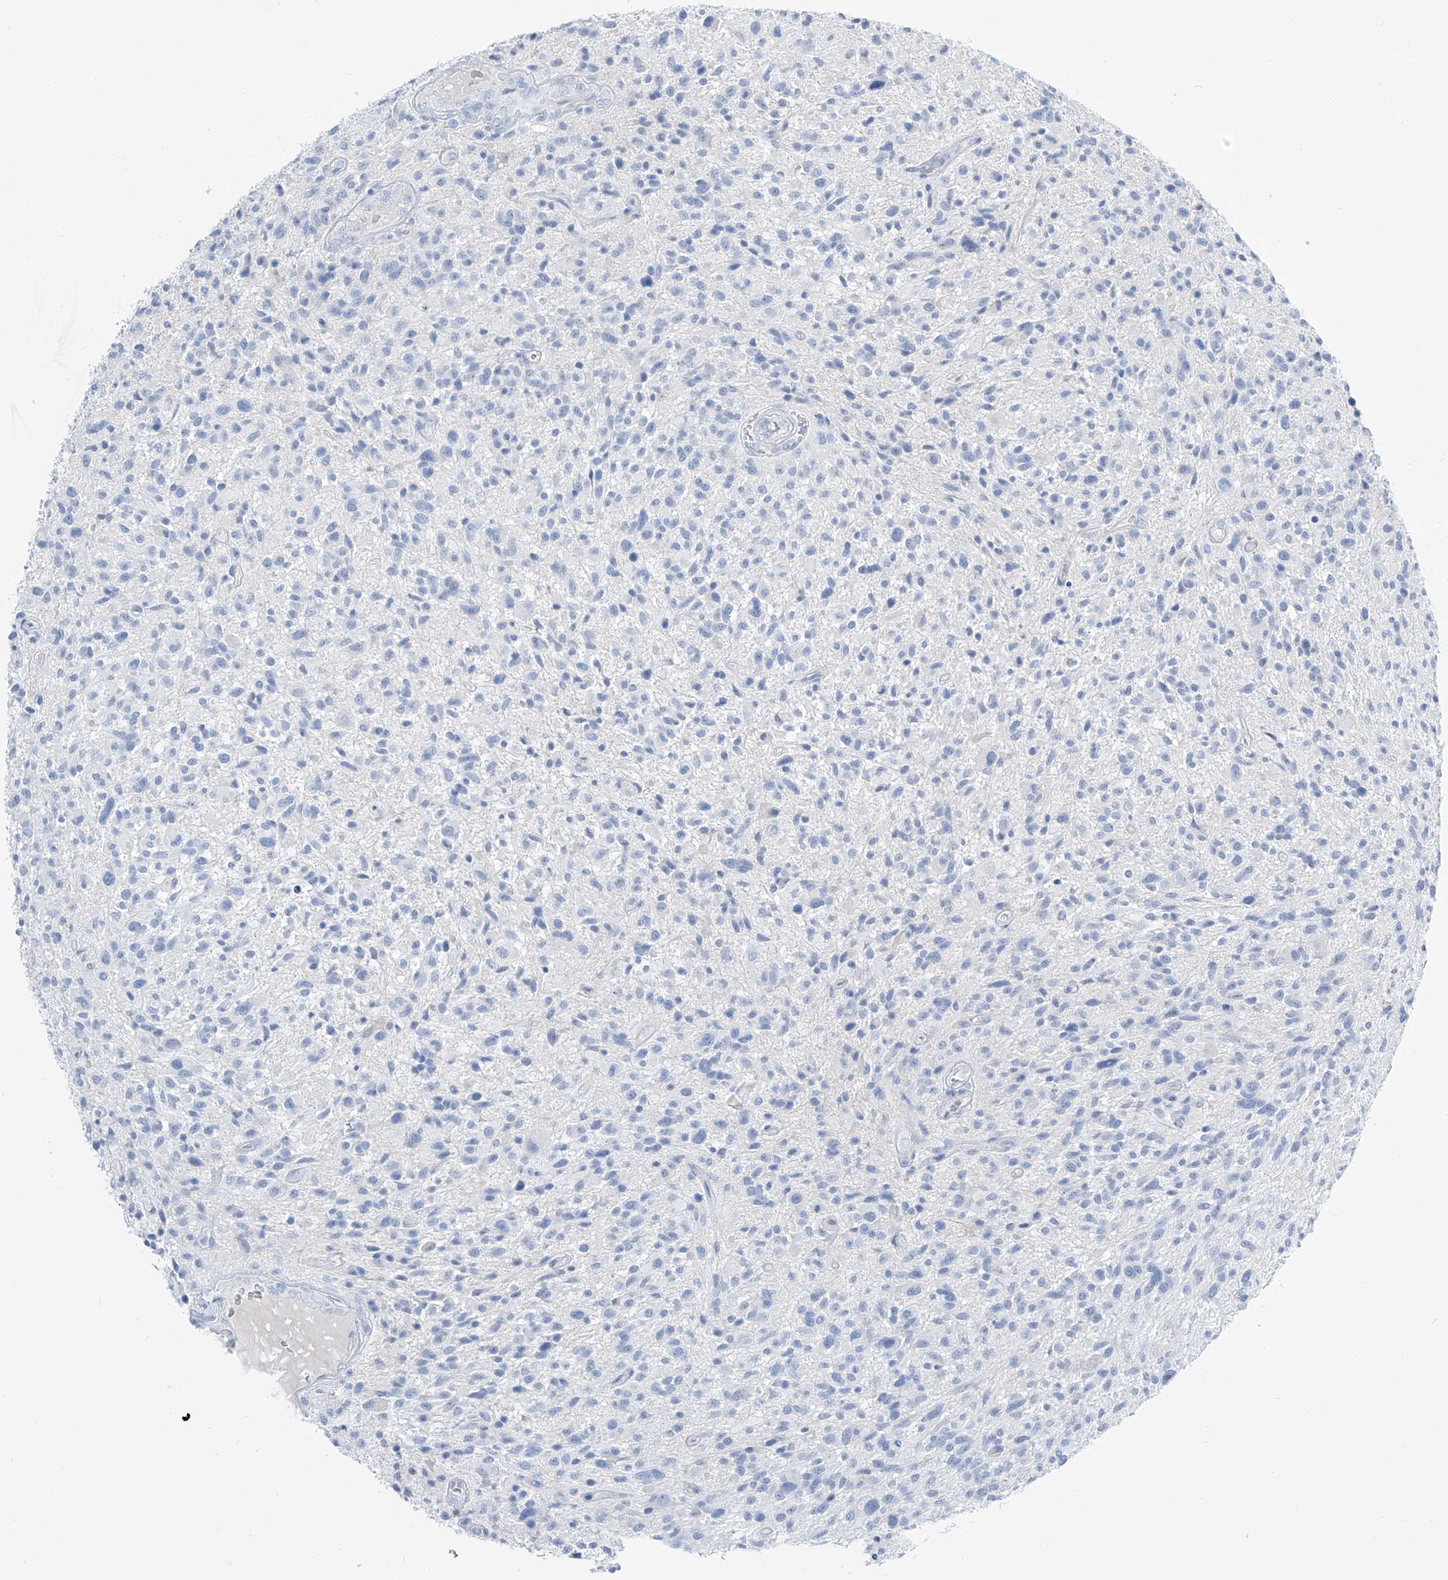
{"staining": {"intensity": "negative", "quantity": "none", "location": "none"}, "tissue": "glioma", "cell_type": "Tumor cells", "image_type": "cancer", "snomed": [{"axis": "morphology", "description": "Glioma, malignant, High grade"}, {"axis": "topography", "description": "Brain"}], "caption": "A photomicrograph of high-grade glioma (malignant) stained for a protein shows no brown staining in tumor cells. Brightfield microscopy of IHC stained with DAB (3,3'-diaminobenzidine) (brown) and hematoxylin (blue), captured at high magnification.", "gene": "FRS3", "patient": {"sex": "male", "age": 47}}